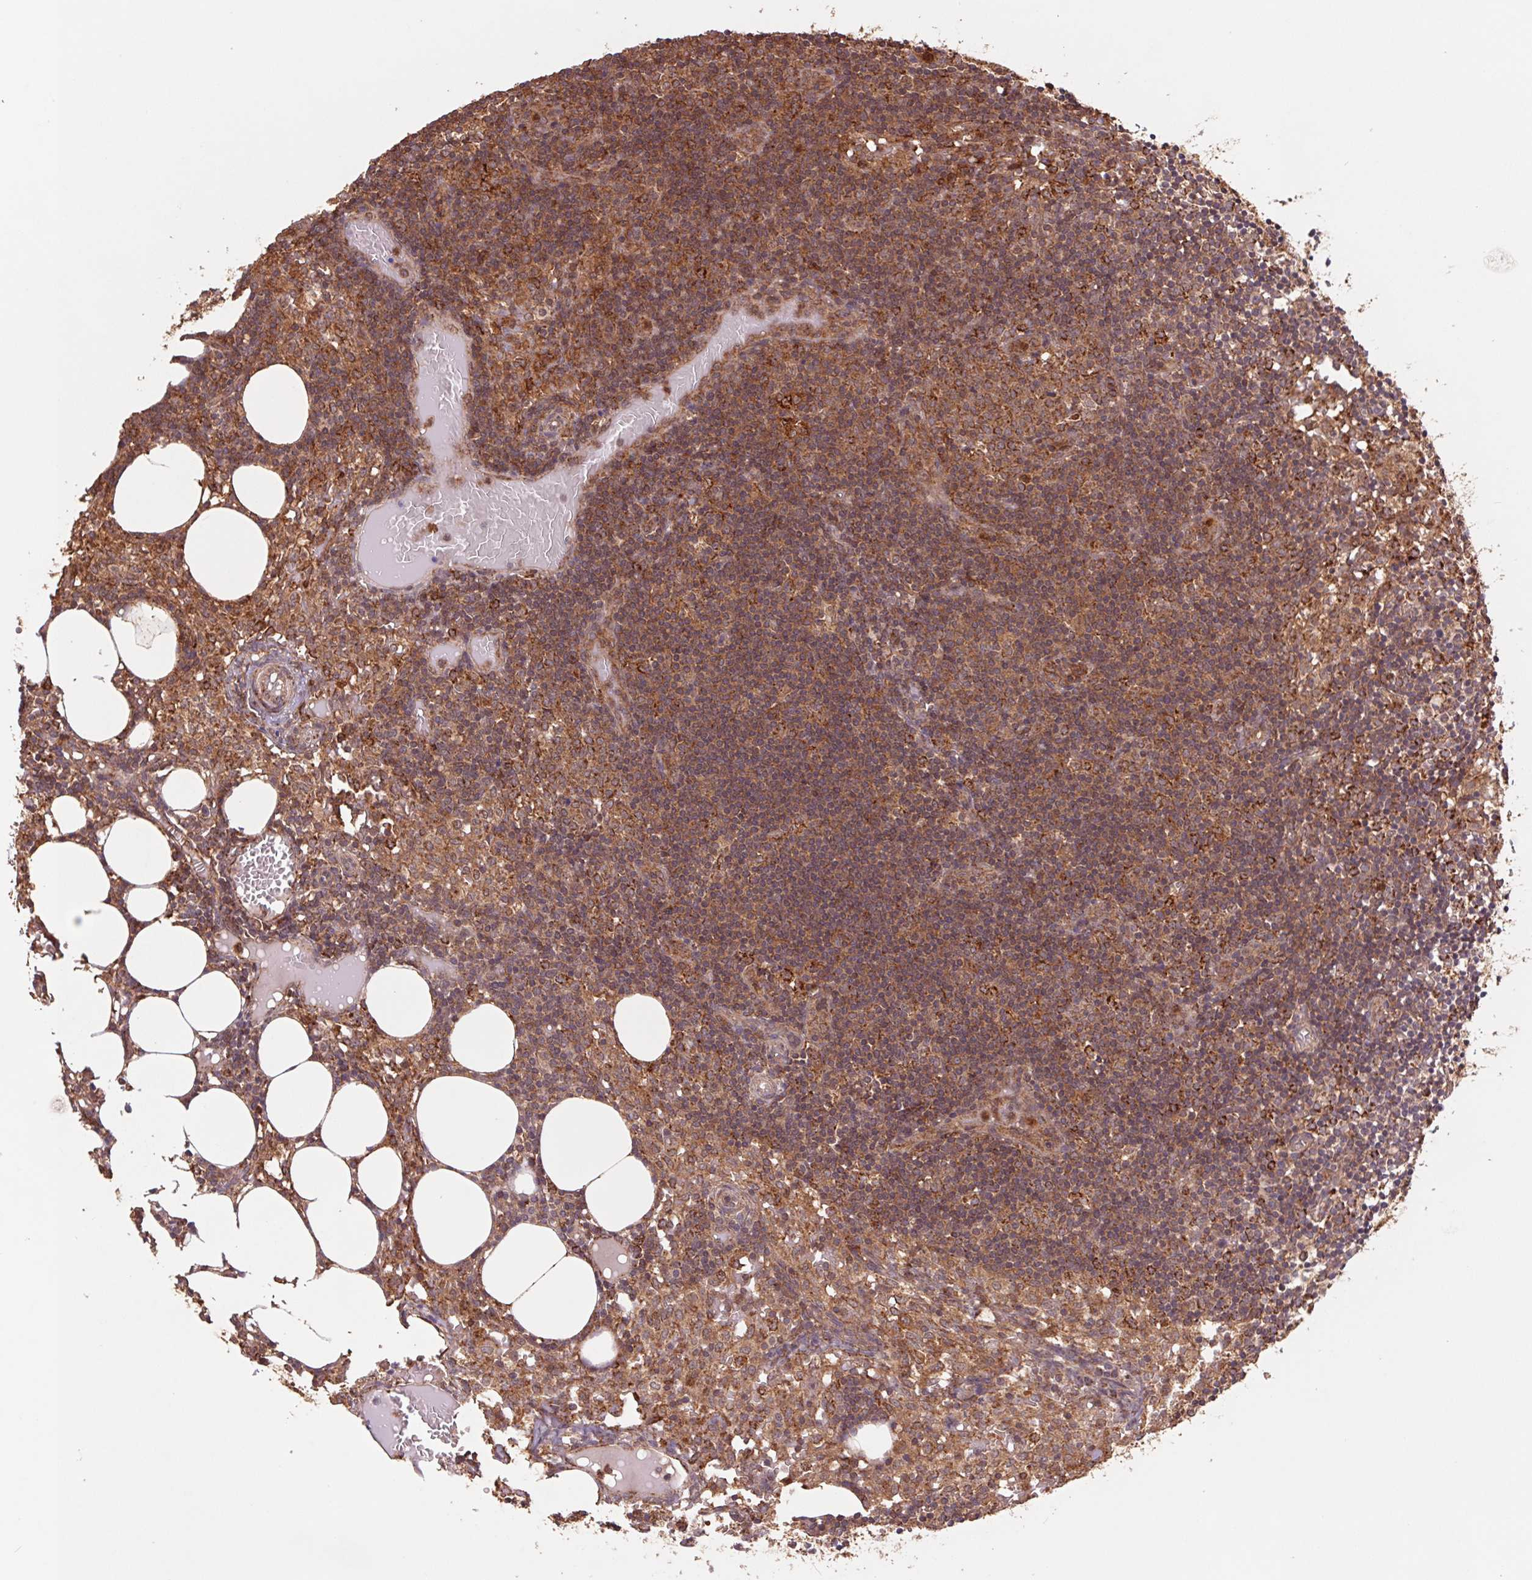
{"staining": {"intensity": "strong", "quantity": ">75%", "location": "cytoplasmic/membranous"}, "tissue": "lymph node", "cell_type": "Germinal center cells", "image_type": "normal", "snomed": [{"axis": "morphology", "description": "Normal tissue, NOS"}, {"axis": "topography", "description": "Lymph node"}], "caption": "Lymph node was stained to show a protein in brown. There is high levels of strong cytoplasmic/membranous positivity in approximately >75% of germinal center cells. The staining was performed using DAB to visualize the protein expression in brown, while the nuclei were stained in blue with hematoxylin (Magnification: 20x).", "gene": "URM1", "patient": {"sex": "female", "age": 41}}